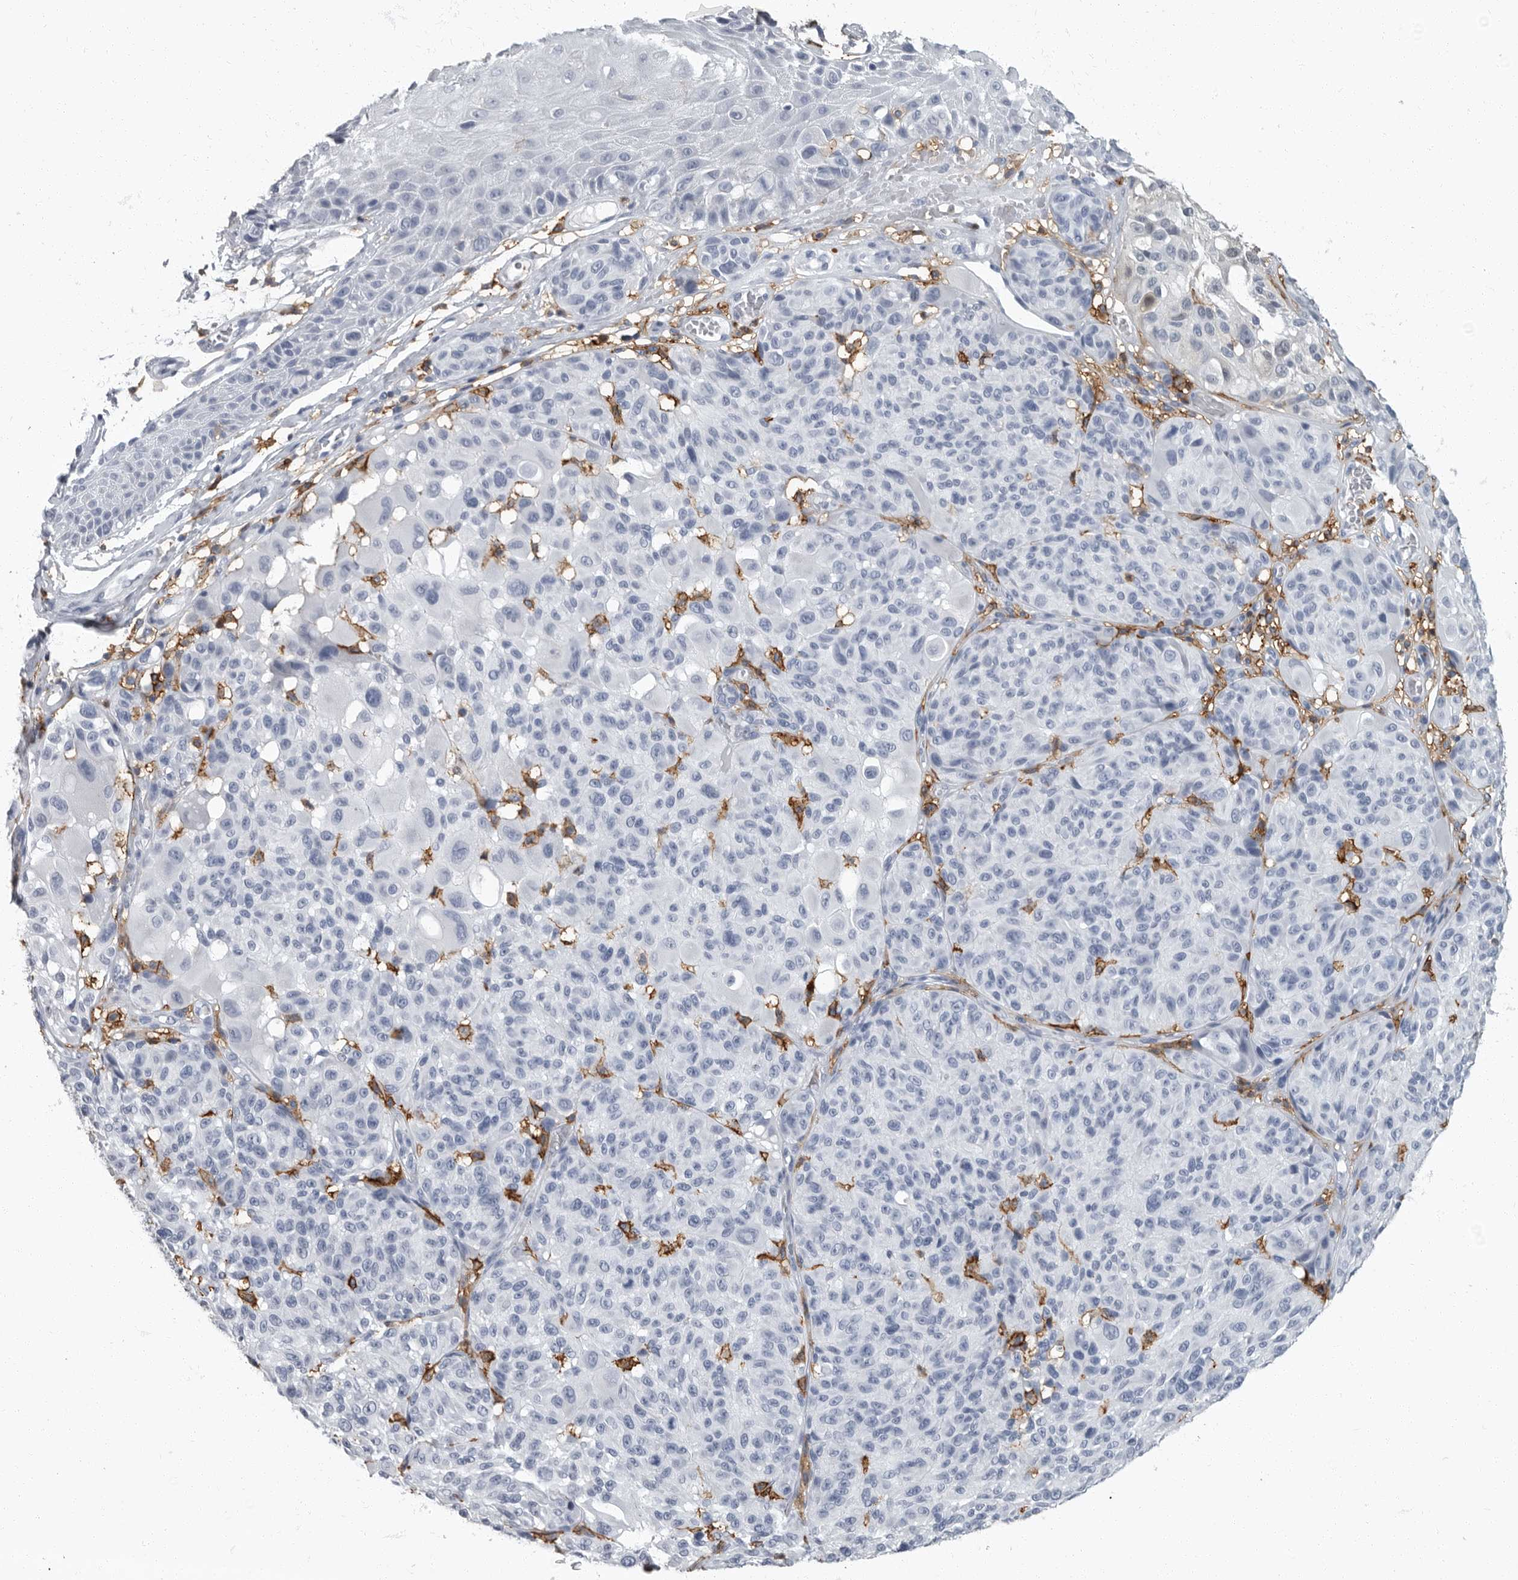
{"staining": {"intensity": "negative", "quantity": "none", "location": "none"}, "tissue": "melanoma", "cell_type": "Tumor cells", "image_type": "cancer", "snomed": [{"axis": "morphology", "description": "Malignant melanoma, NOS"}, {"axis": "topography", "description": "Skin"}], "caption": "Malignant melanoma stained for a protein using IHC shows no positivity tumor cells.", "gene": "FCER1G", "patient": {"sex": "male", "age": 83}}